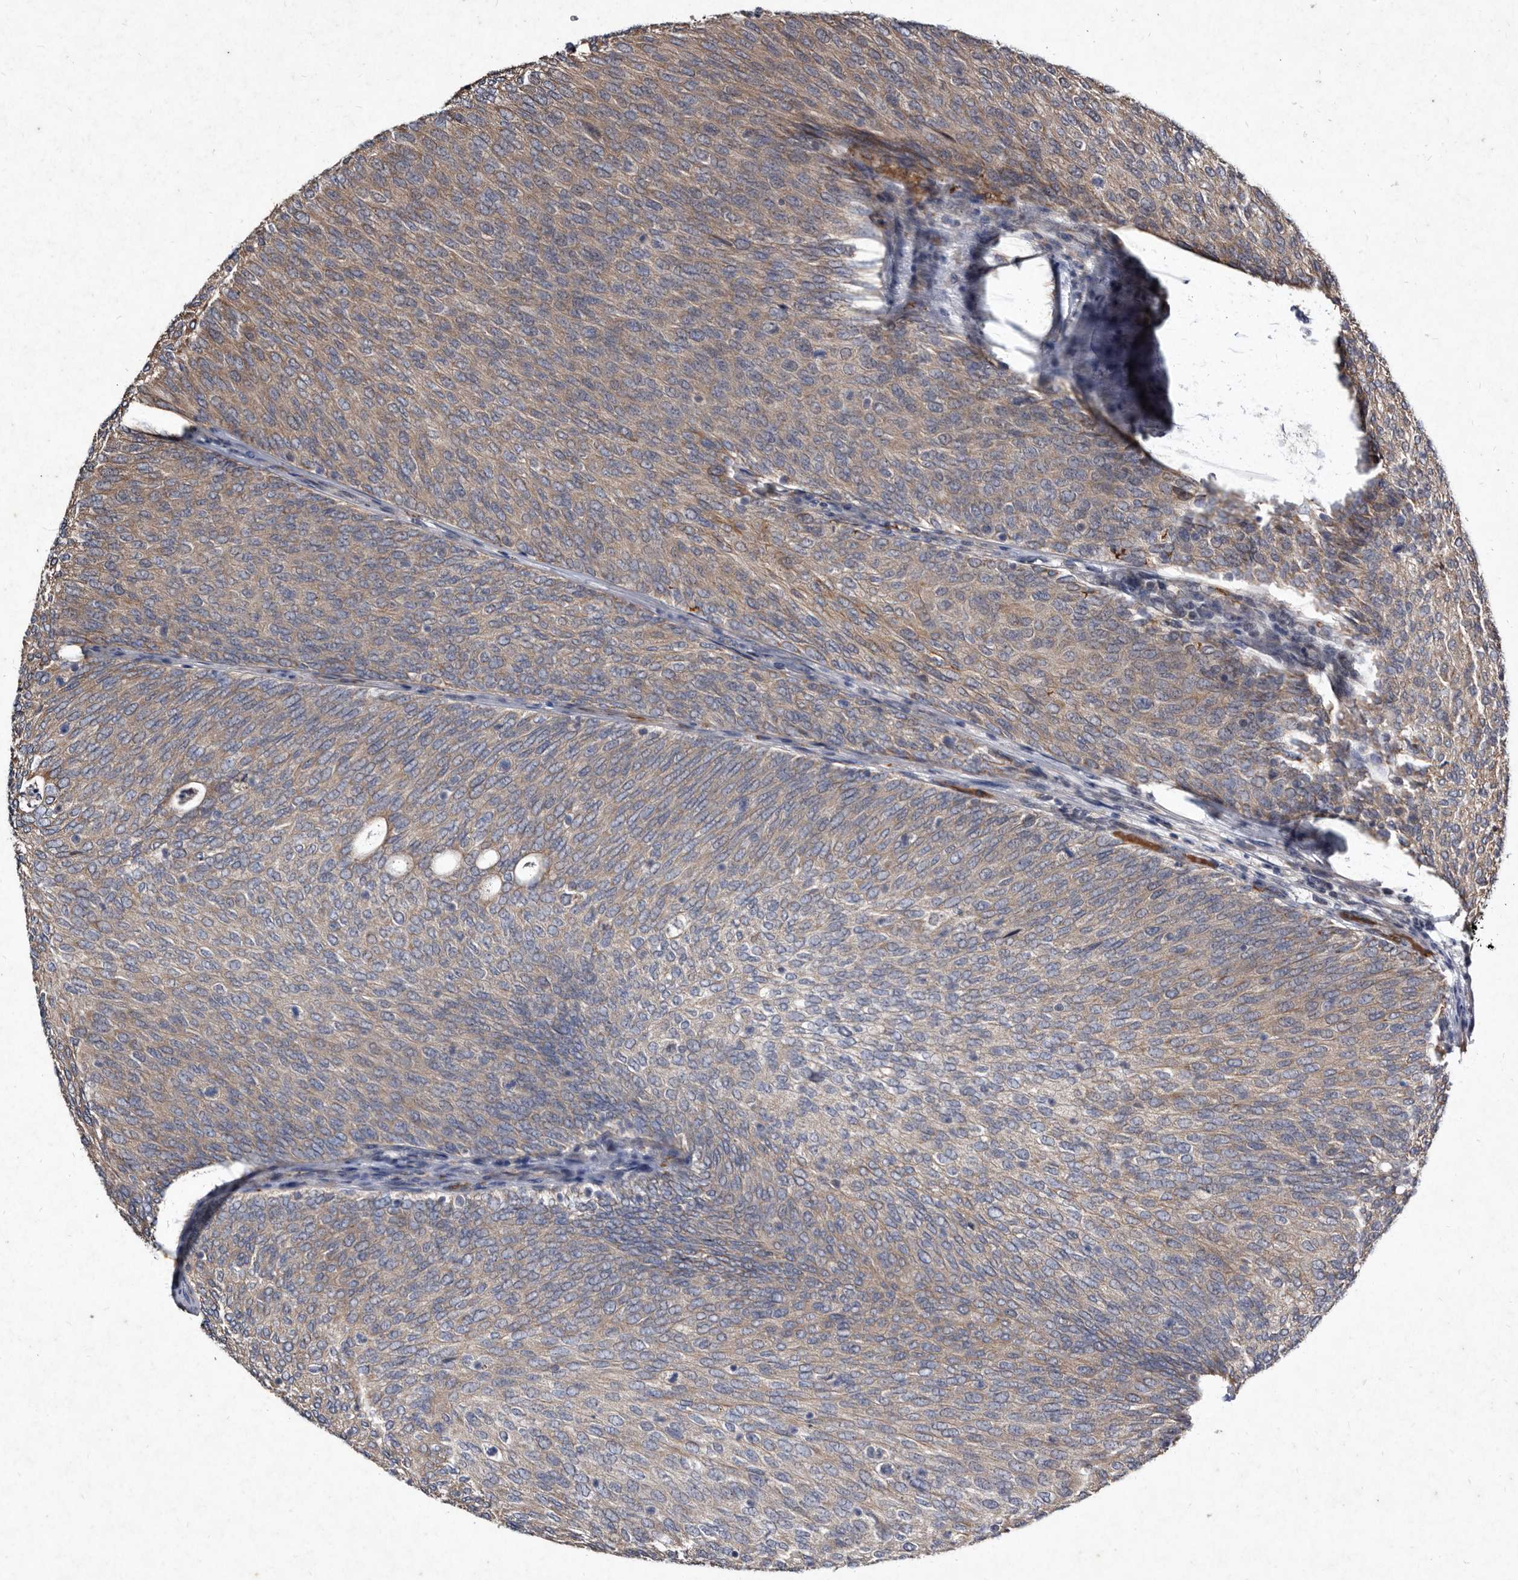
{"staining": {"intensity": "moderate", "quantity": "<25%", "location": "cytoplasmic/membranous"}, "tissue": "urothelial cancer", "cell_type": "Tumor cells", "image_type": "cancer", "snomed": [{"axis": "morphology", "description": "Urothelial carcinoma, Low grade"}, {"axis": "topography", "description": "Urinary bladder"}], "caption": "Urothelial carcinoma (low-grade) was stained to show a protein in brown. There is low levels of moderate cytoplasmic/membranous expression in about <25% of tumor cells. The staining was performed using DAB (3,3'-diaminobenzidine) to visualize the protein expression in brown, while the nuclei were stained in blue with hematoxylin (Magnification: 20x).", "gene": "YPEL3", "patient": {"sex": "female", "age": 79}}